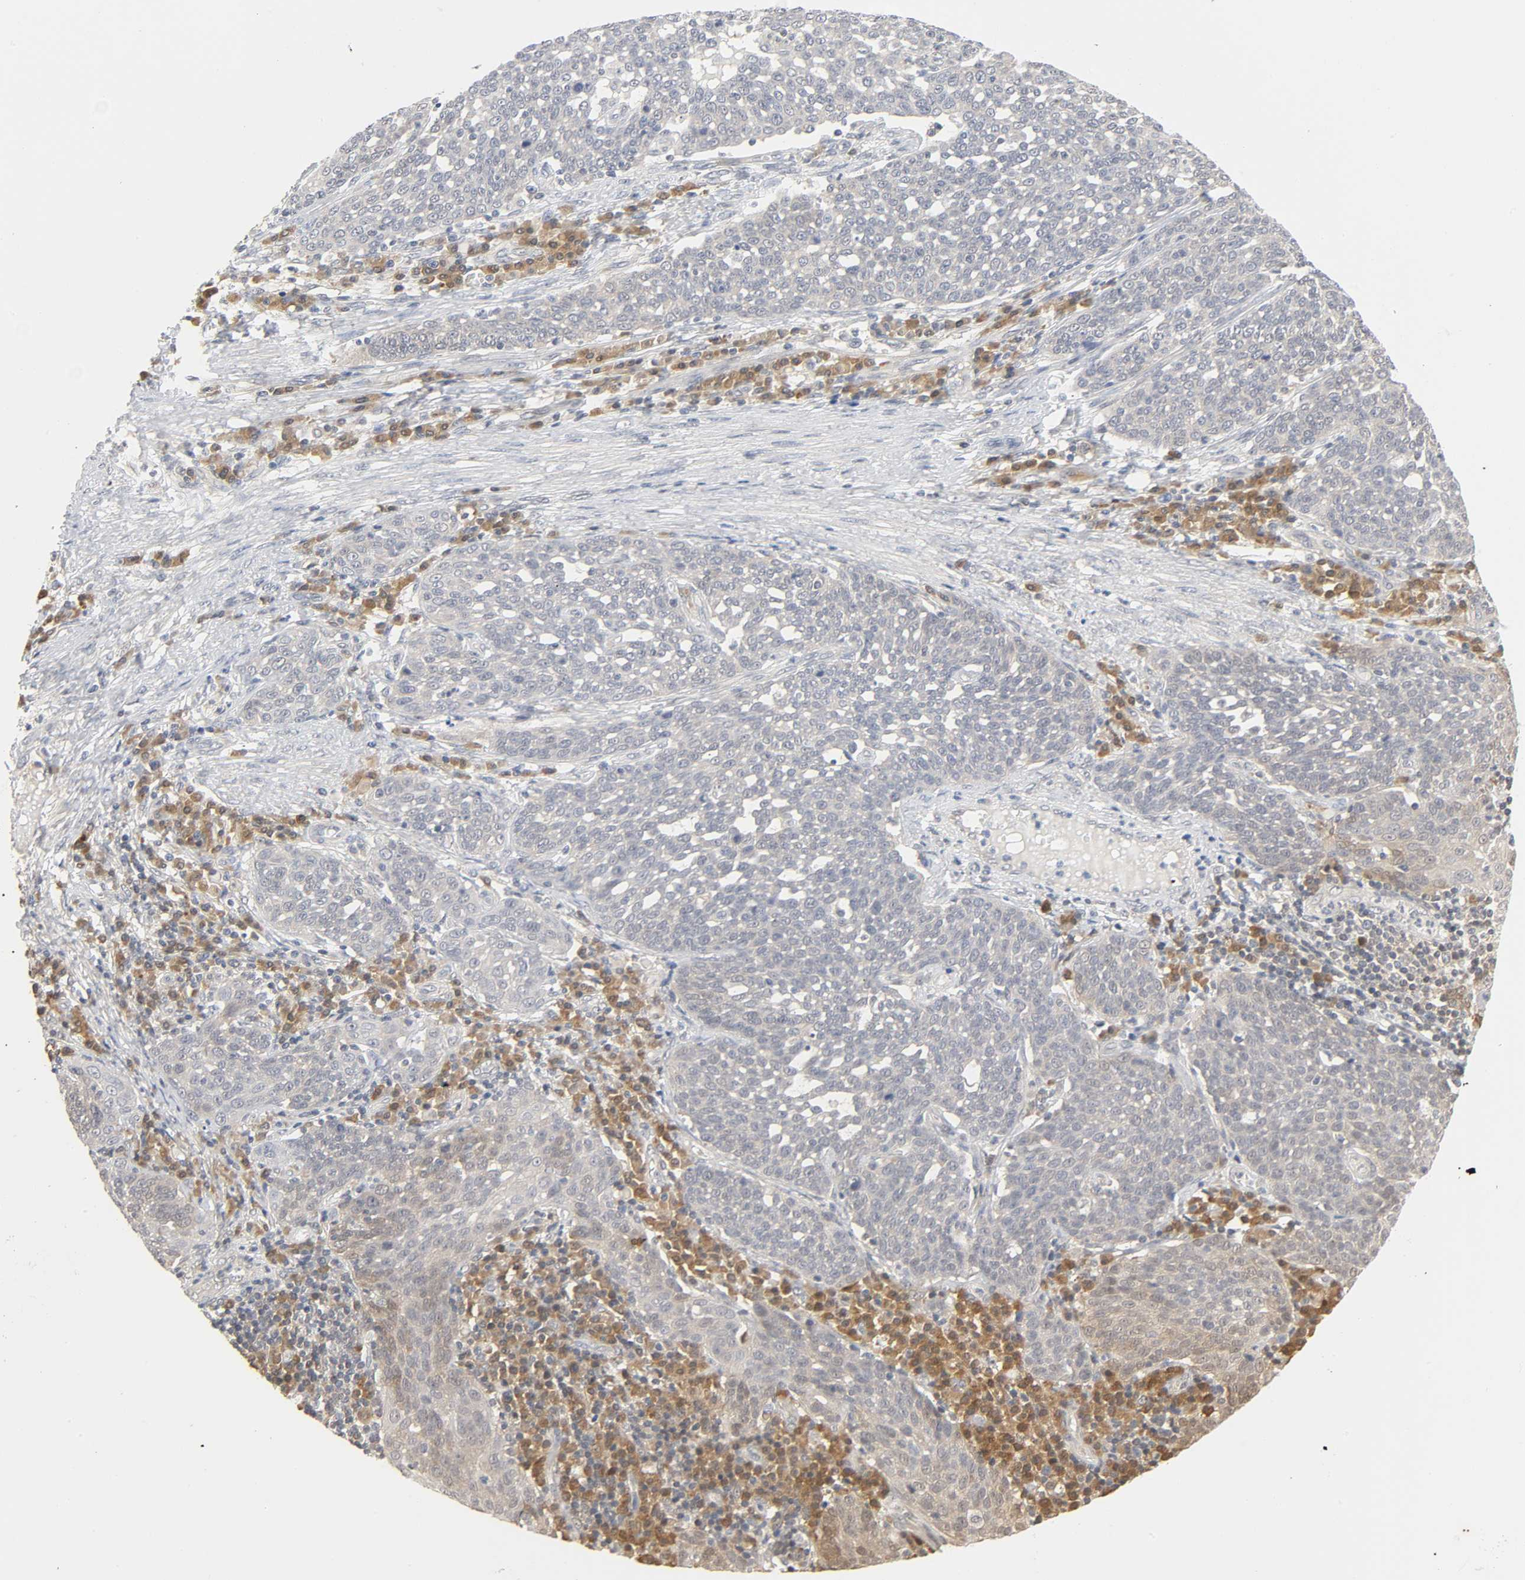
{"staining": {"intensity": "negative", "quantity": "none", "location": "none"}, "tissue": "cervical cancer", "cell_type": "Tumor cells", "image_type": "cancer", "snomed": [{"axis": "morphology", "description": "Squamous cell carcinoma, NOS"}, {"axis": "topography", "description": "Cervix"}], "caption": "Protein analysis of squamous cell carcinoma (cervical) demonstrates no significant staining in tumor cells.", "gene": "MIF", "patient": {"sex": "female", "age": 34}}